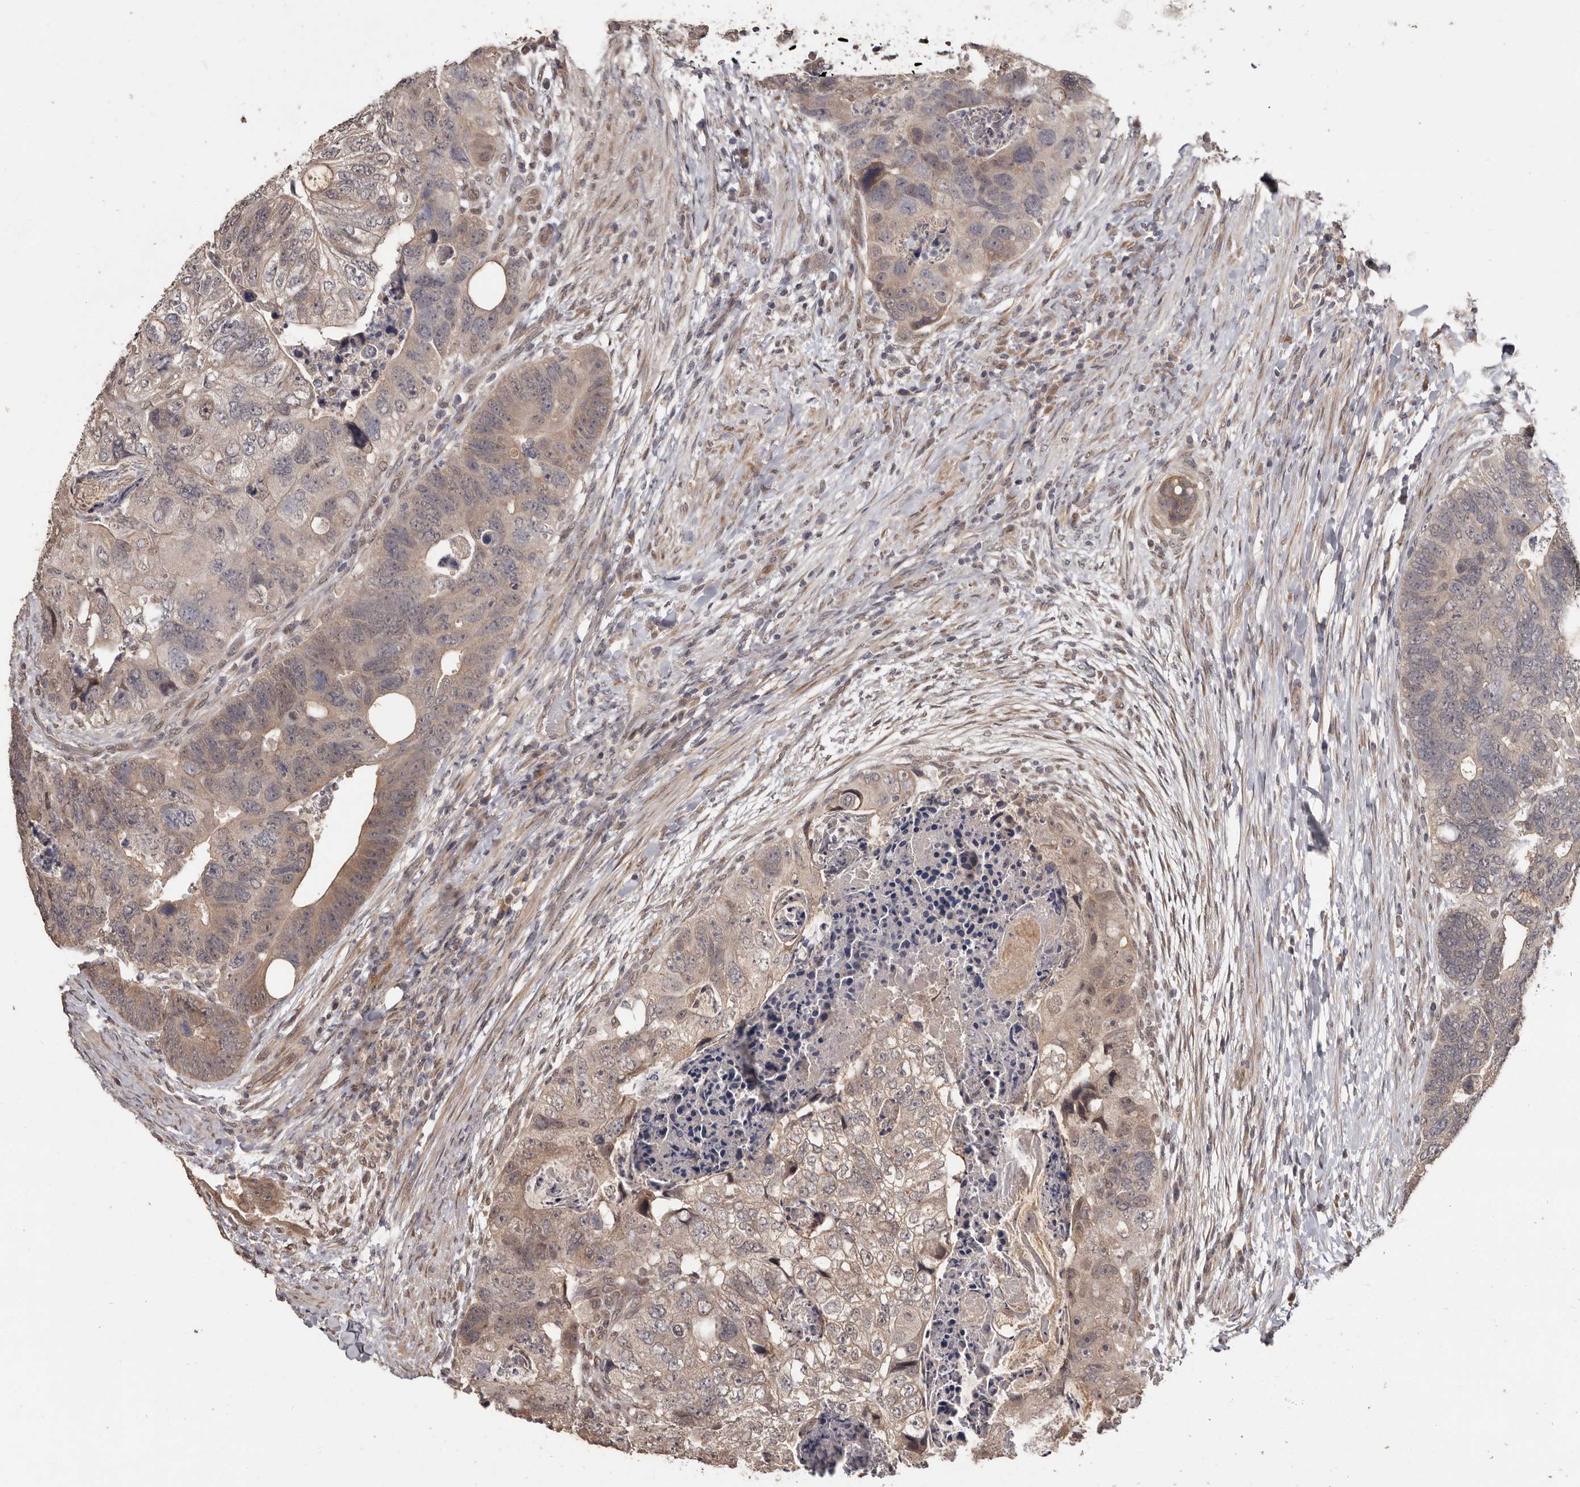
{"staining": {"intensity": "moderate", "quantity": ">75%", "location": "cytoplasmic/membranous"}, "tissue": "colorectal cancer", "cell_type": "Tumor cells", "image_type": "cancer", "snomed": [{"axis": "morphology", "description": "Adenocarcinoma, NOS"}, {"axis": "topography", "description": "Rectum"}], "caption": "Protein expression analysis of human colorectal cancer (adenocarcinoma) reveals moderate cytoplasmic/membranous positivity in about >75% of tumor cells. (DAB IHC, brown staining for protein, blue staining for nuclei).", "gene": "ZFP14", "patient": {"sex": "male", "age": 59}}